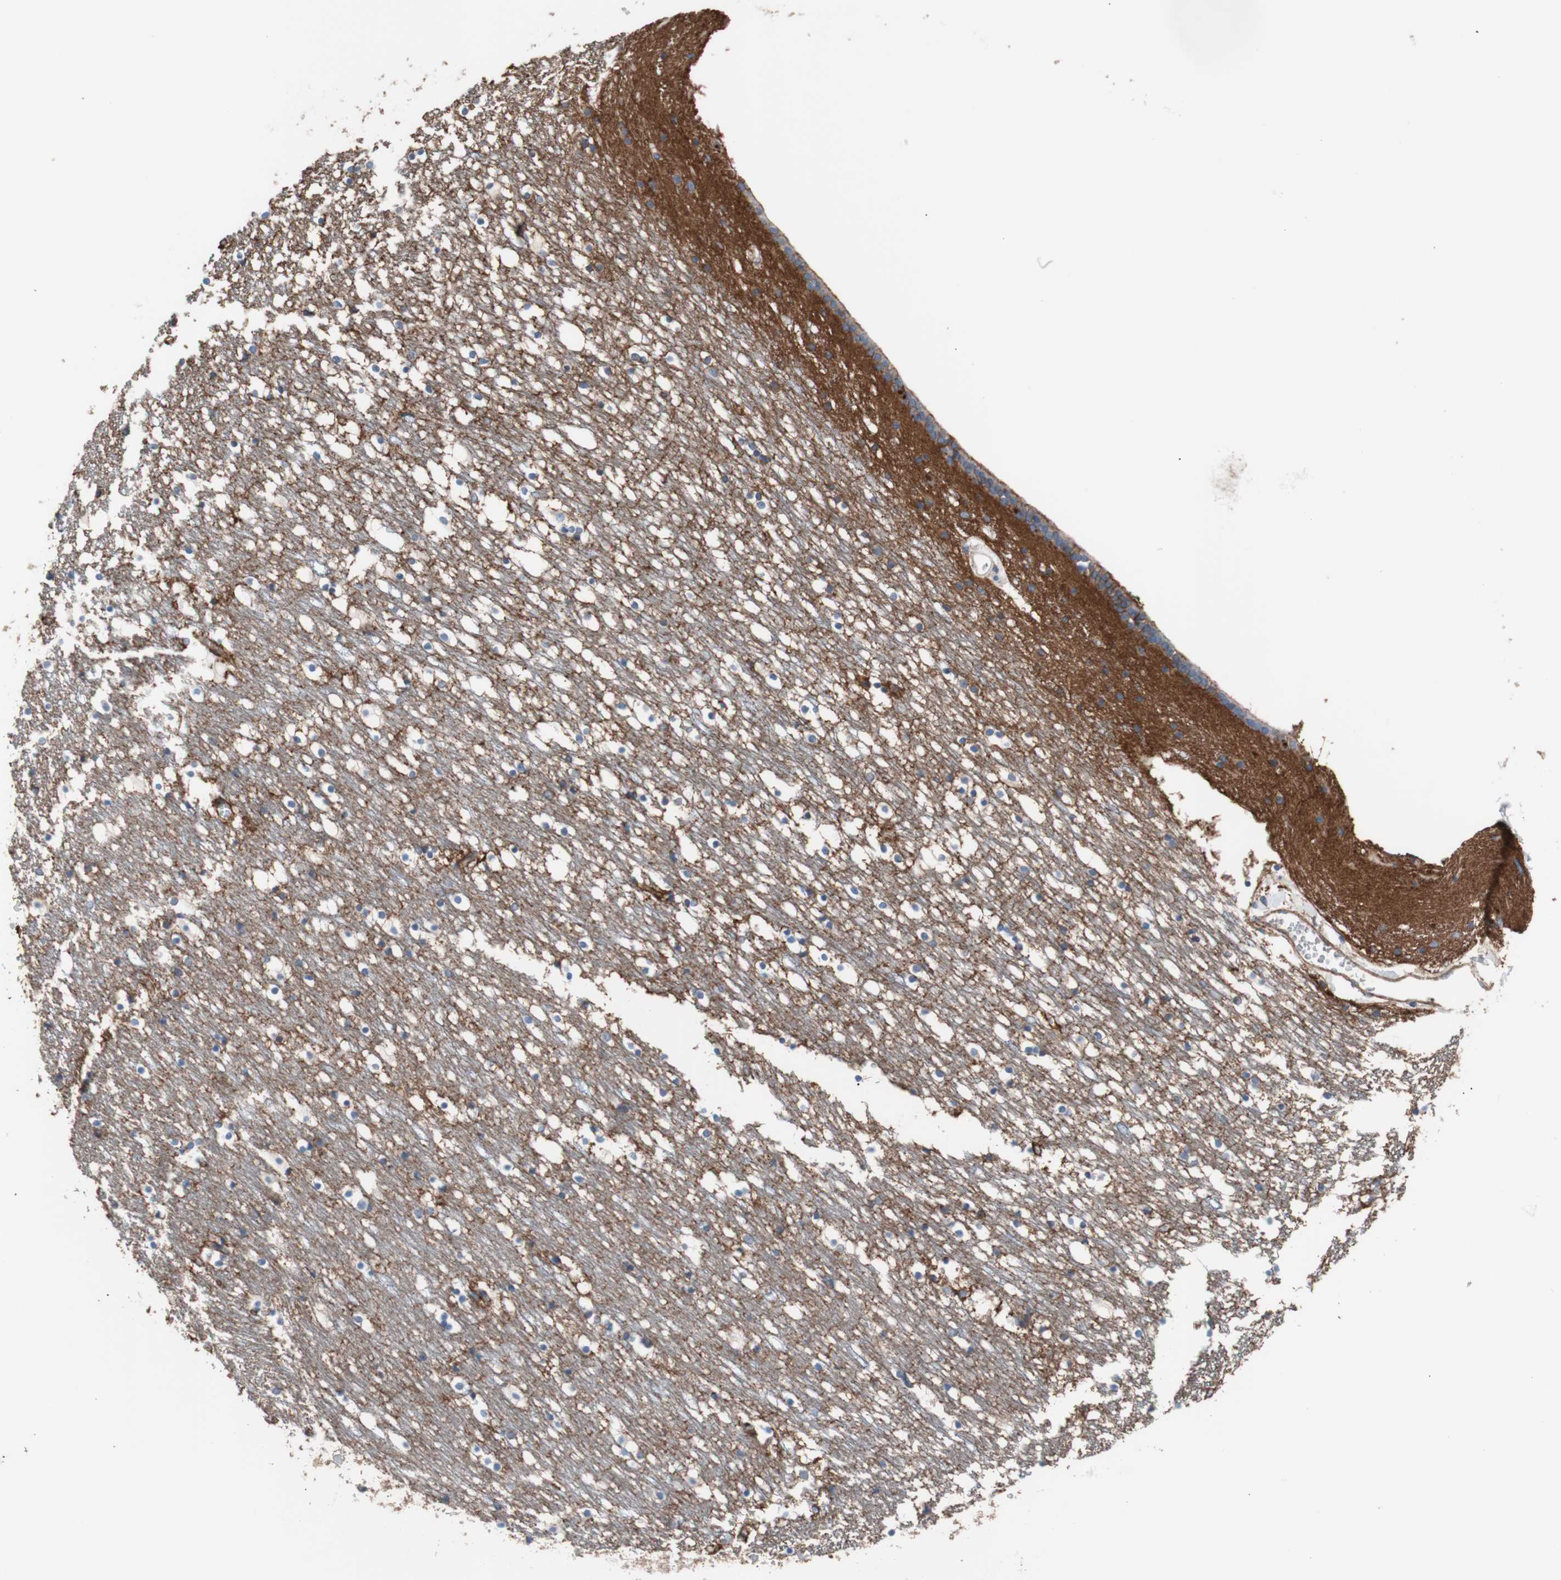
{"staining": {"intensity": "negative", "quantity": "none", "location": "none"}, "tissue": "caudate", "cell_type": "Glial cells", "image_type": "normal", "snomed": [{"axis": "morphology", "description": "Normal tissue, NOS"}, {"axis": "topography", "description": "Lateral ventricle wall"}], "caption": "IHC of unremarkable caudate displays no expression in glial cells. (DAB immunohistochemistry with hematoxylin counter stain).", "gene": "CD81", "patient": {"sex": "male", "age": 45}}